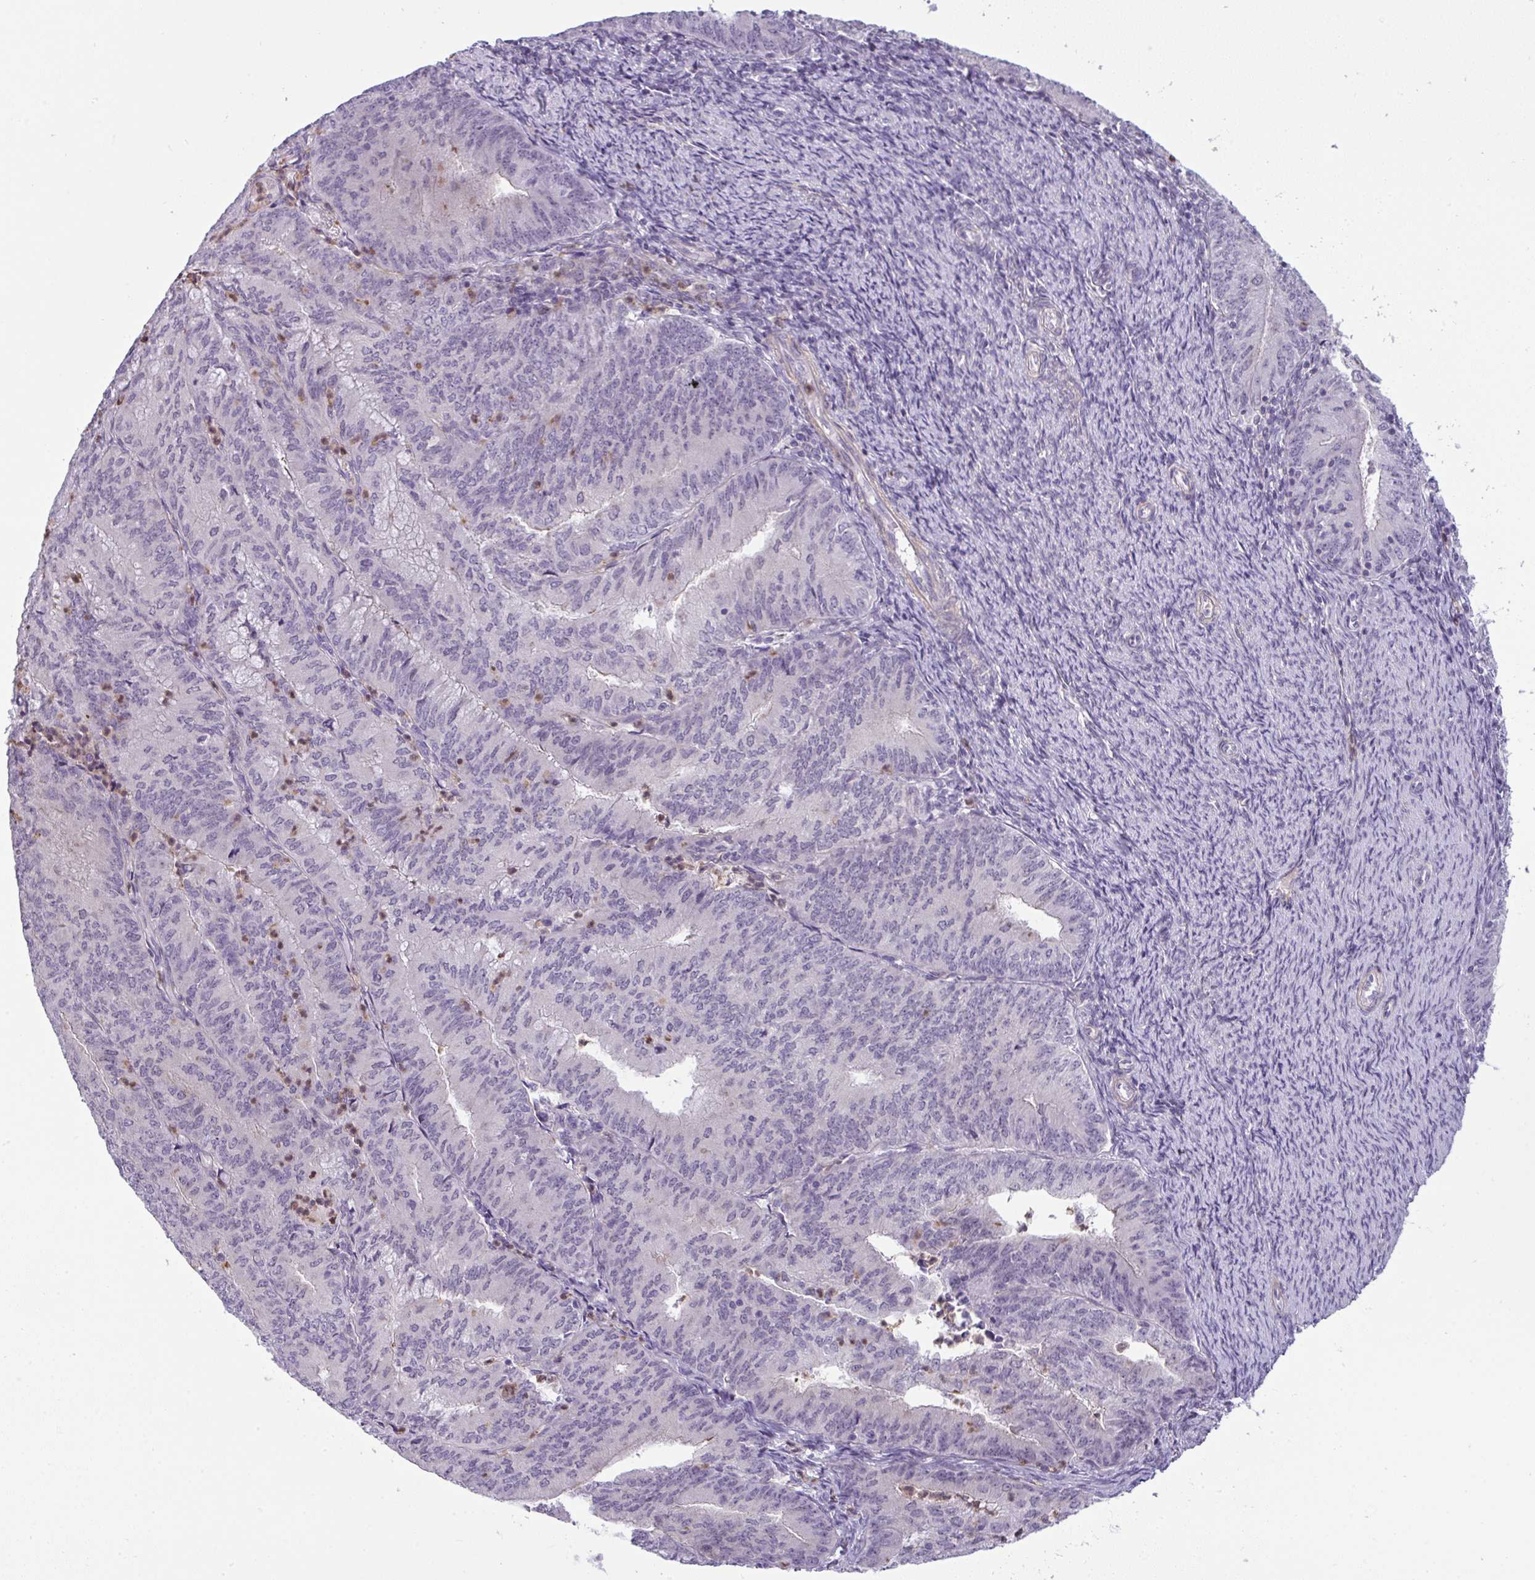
{"staining": {"intensity": "negative", "quantity": "none", "location": "none"}, "tissue": "endometrial cancer", "cell_type": "Tumor cells", "image_type": "cancer", "snomed": [{"axis": "morphology", "description": "Adenocarcinoma, NOS"}, {"axis": "topography", "description": "Endometrium"}], "caption": "Immunohistochemical staining of adenocarcinoma (endometrial) reveals no significant staining in tumor cells.", "gene": "DZIP1", "patient": {"sex": "female", "age": 57}}